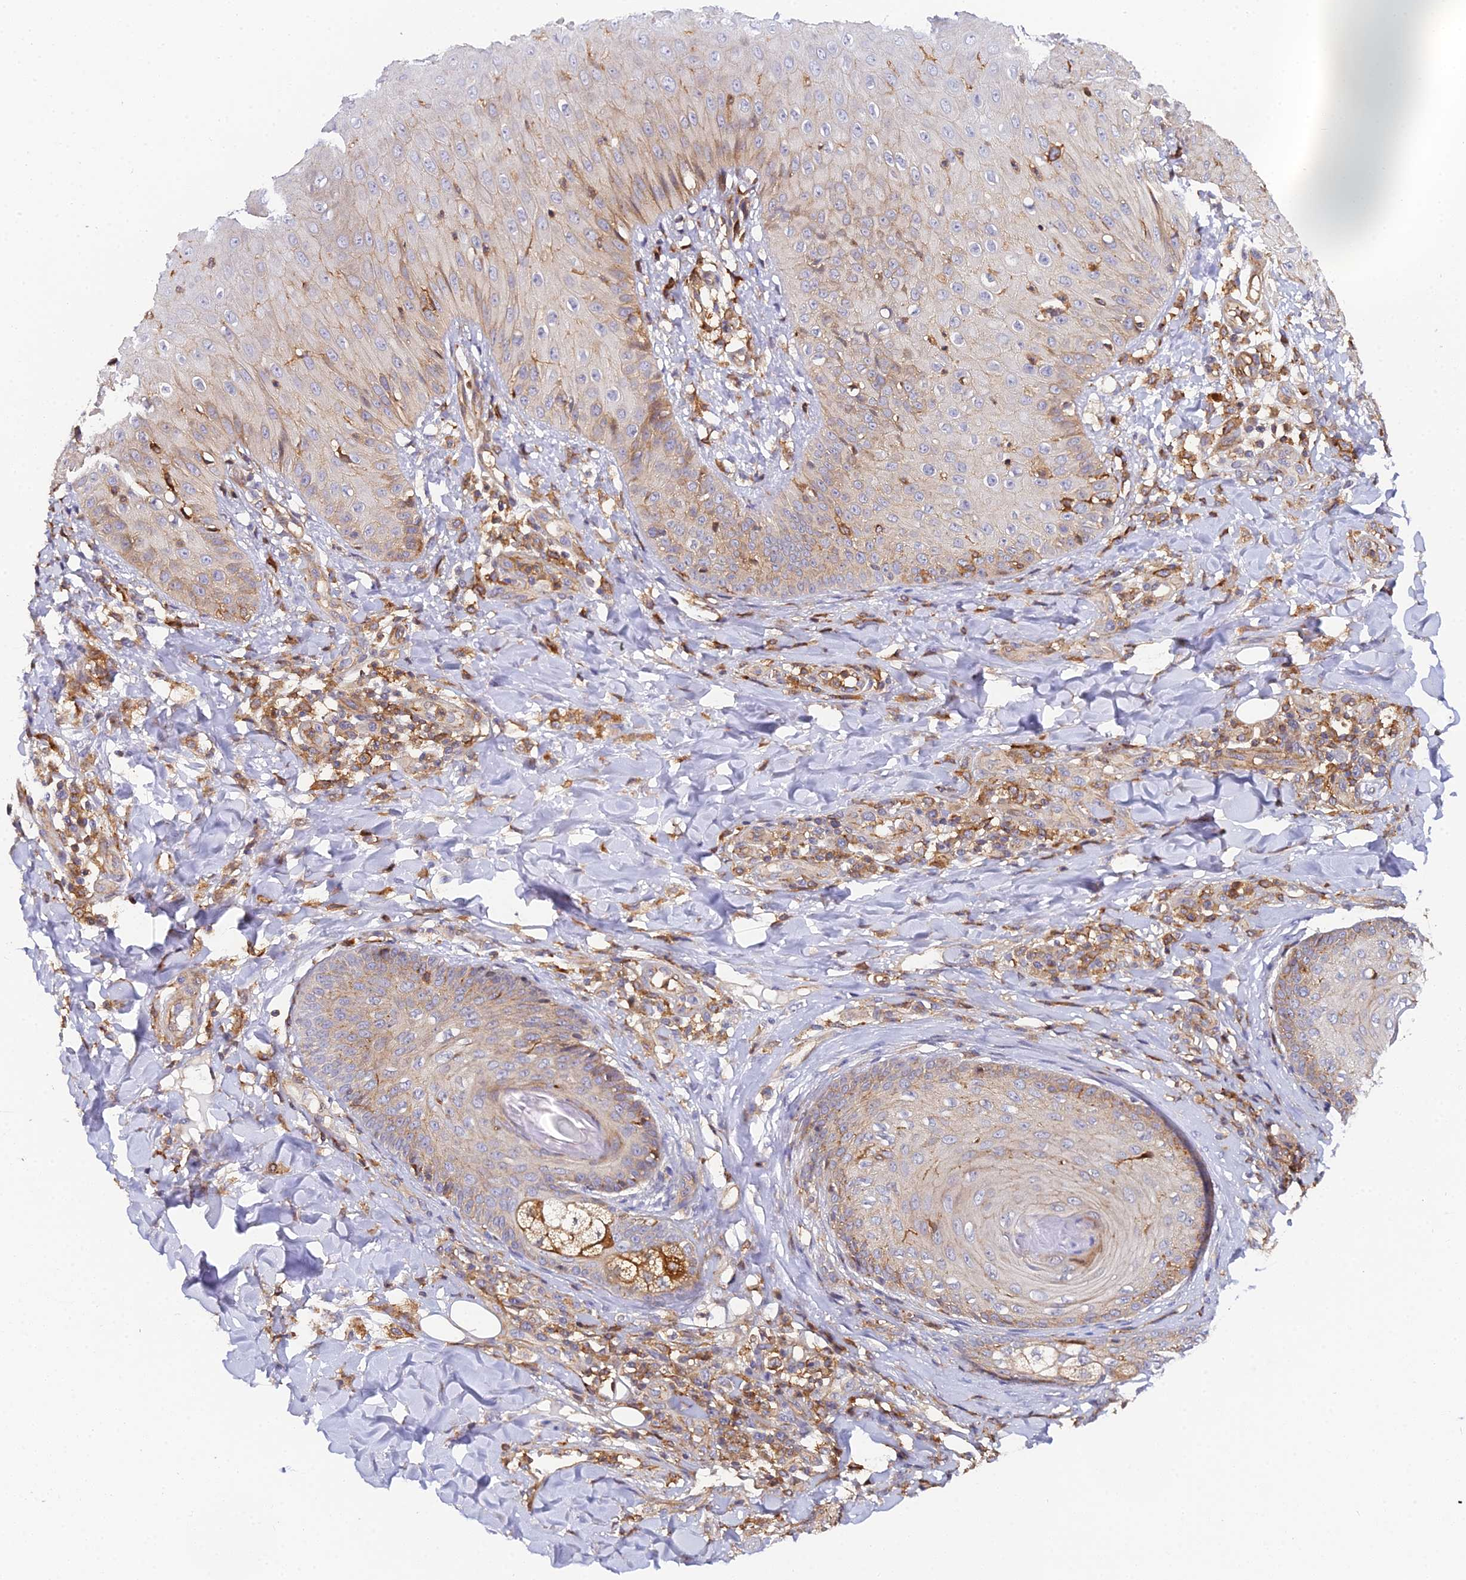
{"staining": {"intensity": "weak", "quantity": "25%-75%", "location": "cytoplasmic/membranous"}, "tissue": "skin", "cell_type": "Epidermal cells", "image_type": "normal", "snomed": [{"axis": "morphology", "description": "Normal tissue, NOS"}, {"axis": "morphology", "description": "Inflammation, NOS"}, {"axis": "topography", "description": "Soft tissue"}, {"axis": "topography", "description": "Anal"}], "caption": "The image reveals staining of benign skin, revealing weak cytoplasmic/membranous protein staining (brown color) within epidermal cells.", "gene": "GNG5B", "patient": {"sex": "female", "age": 15}}